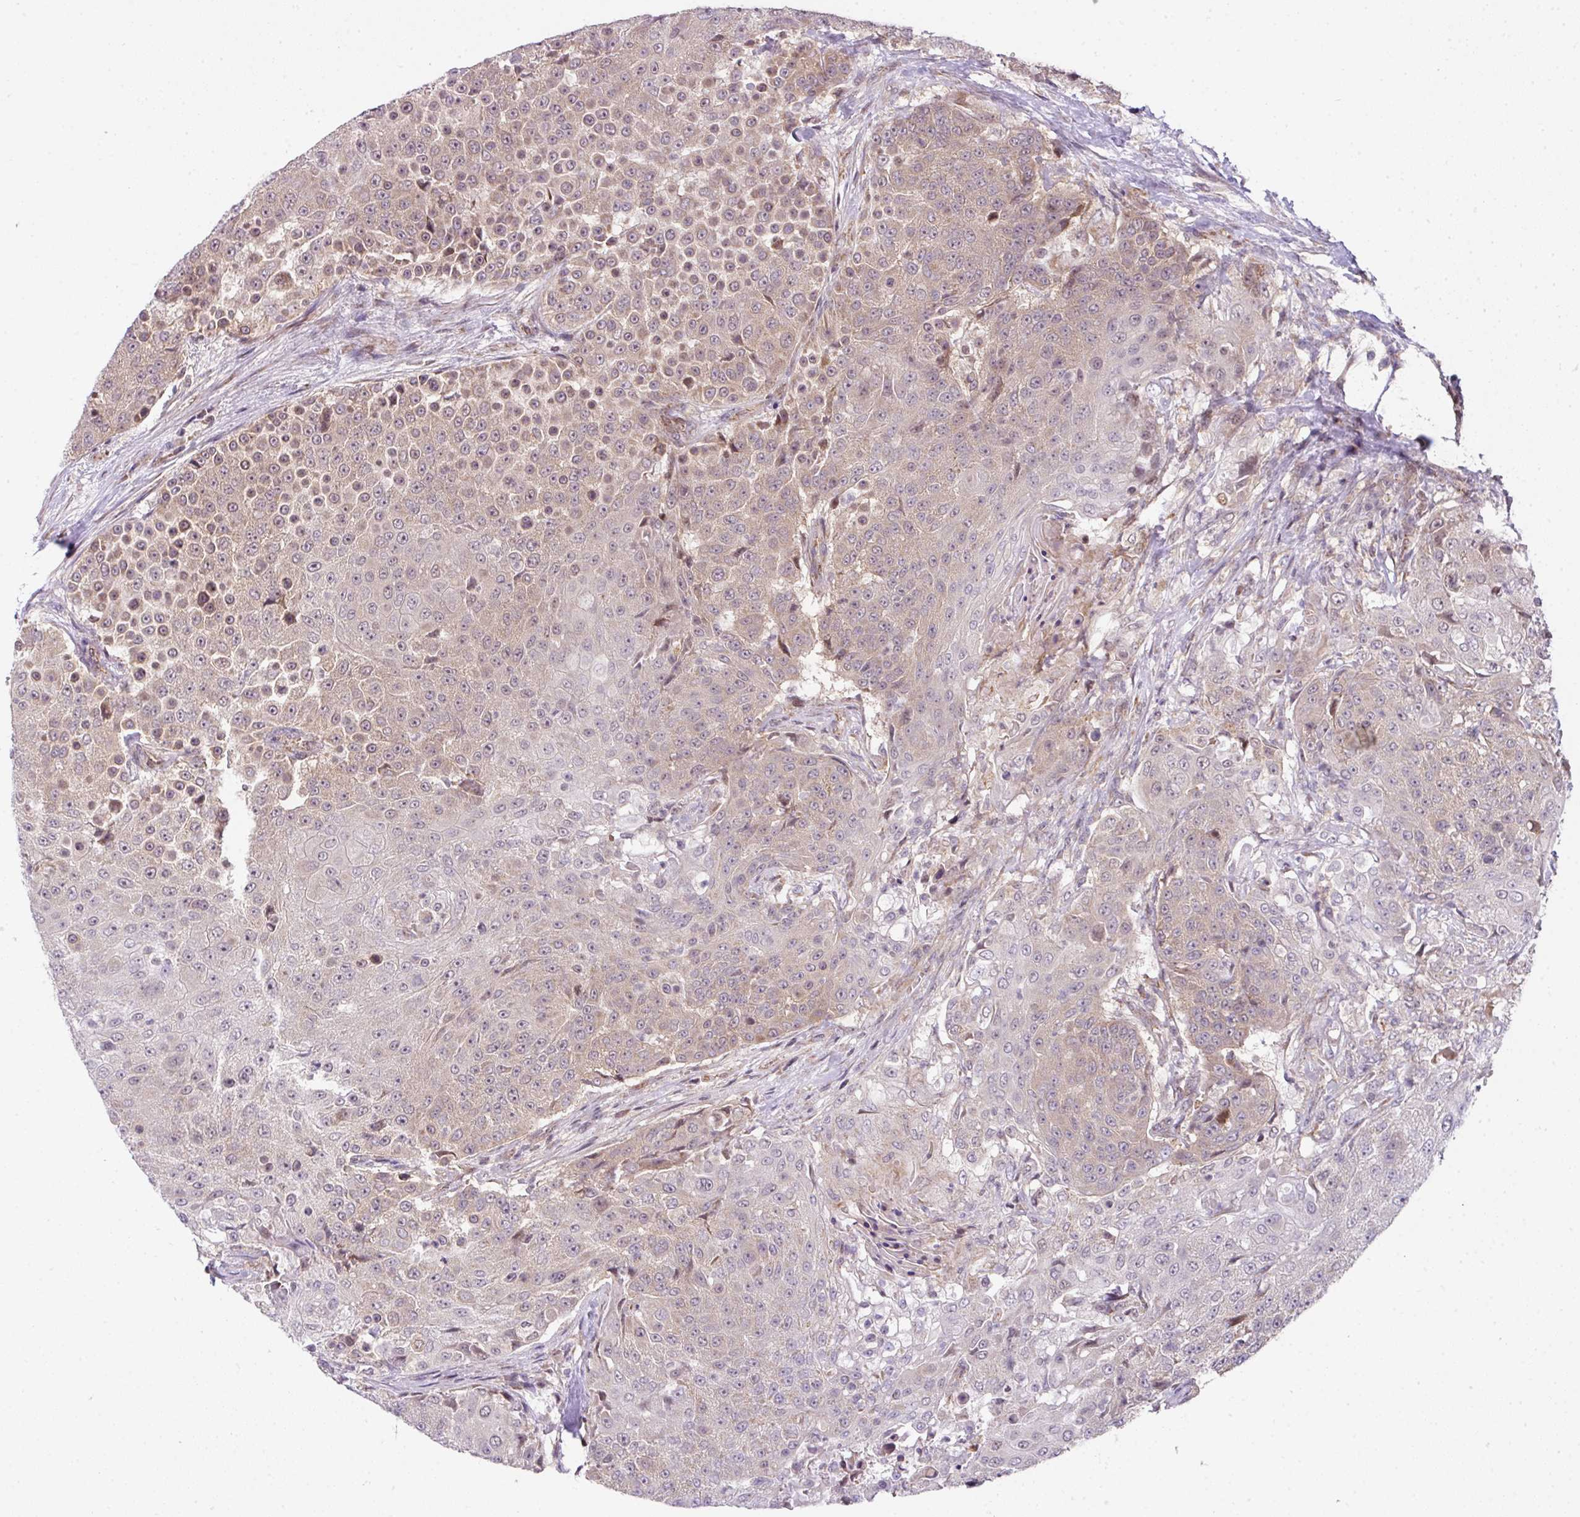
{"staining": {"intensity": "weak", "quantity": "25%-75%", "location": "cytoplasmic/membranous,nuclear"}, "tissue": "urothelial cancer", "cell_type": "Tumor cells", "image_type": "cancer", "snomed": [{"axis": "morphology", "description": "Urothelial carcinoma, High grade"}, {"axis": "topography", "description": "Urinary bladder"}], "caption": "Urothelial carcinoma (high-grade) was stained to show a protein in brown. There is low levels of weak cytoplasmic/membranous and nuclear staining in approximately 25%-75% of tumor cells.", "gene": "PLK1", "patient": {"sex": "female", "age": 63}}